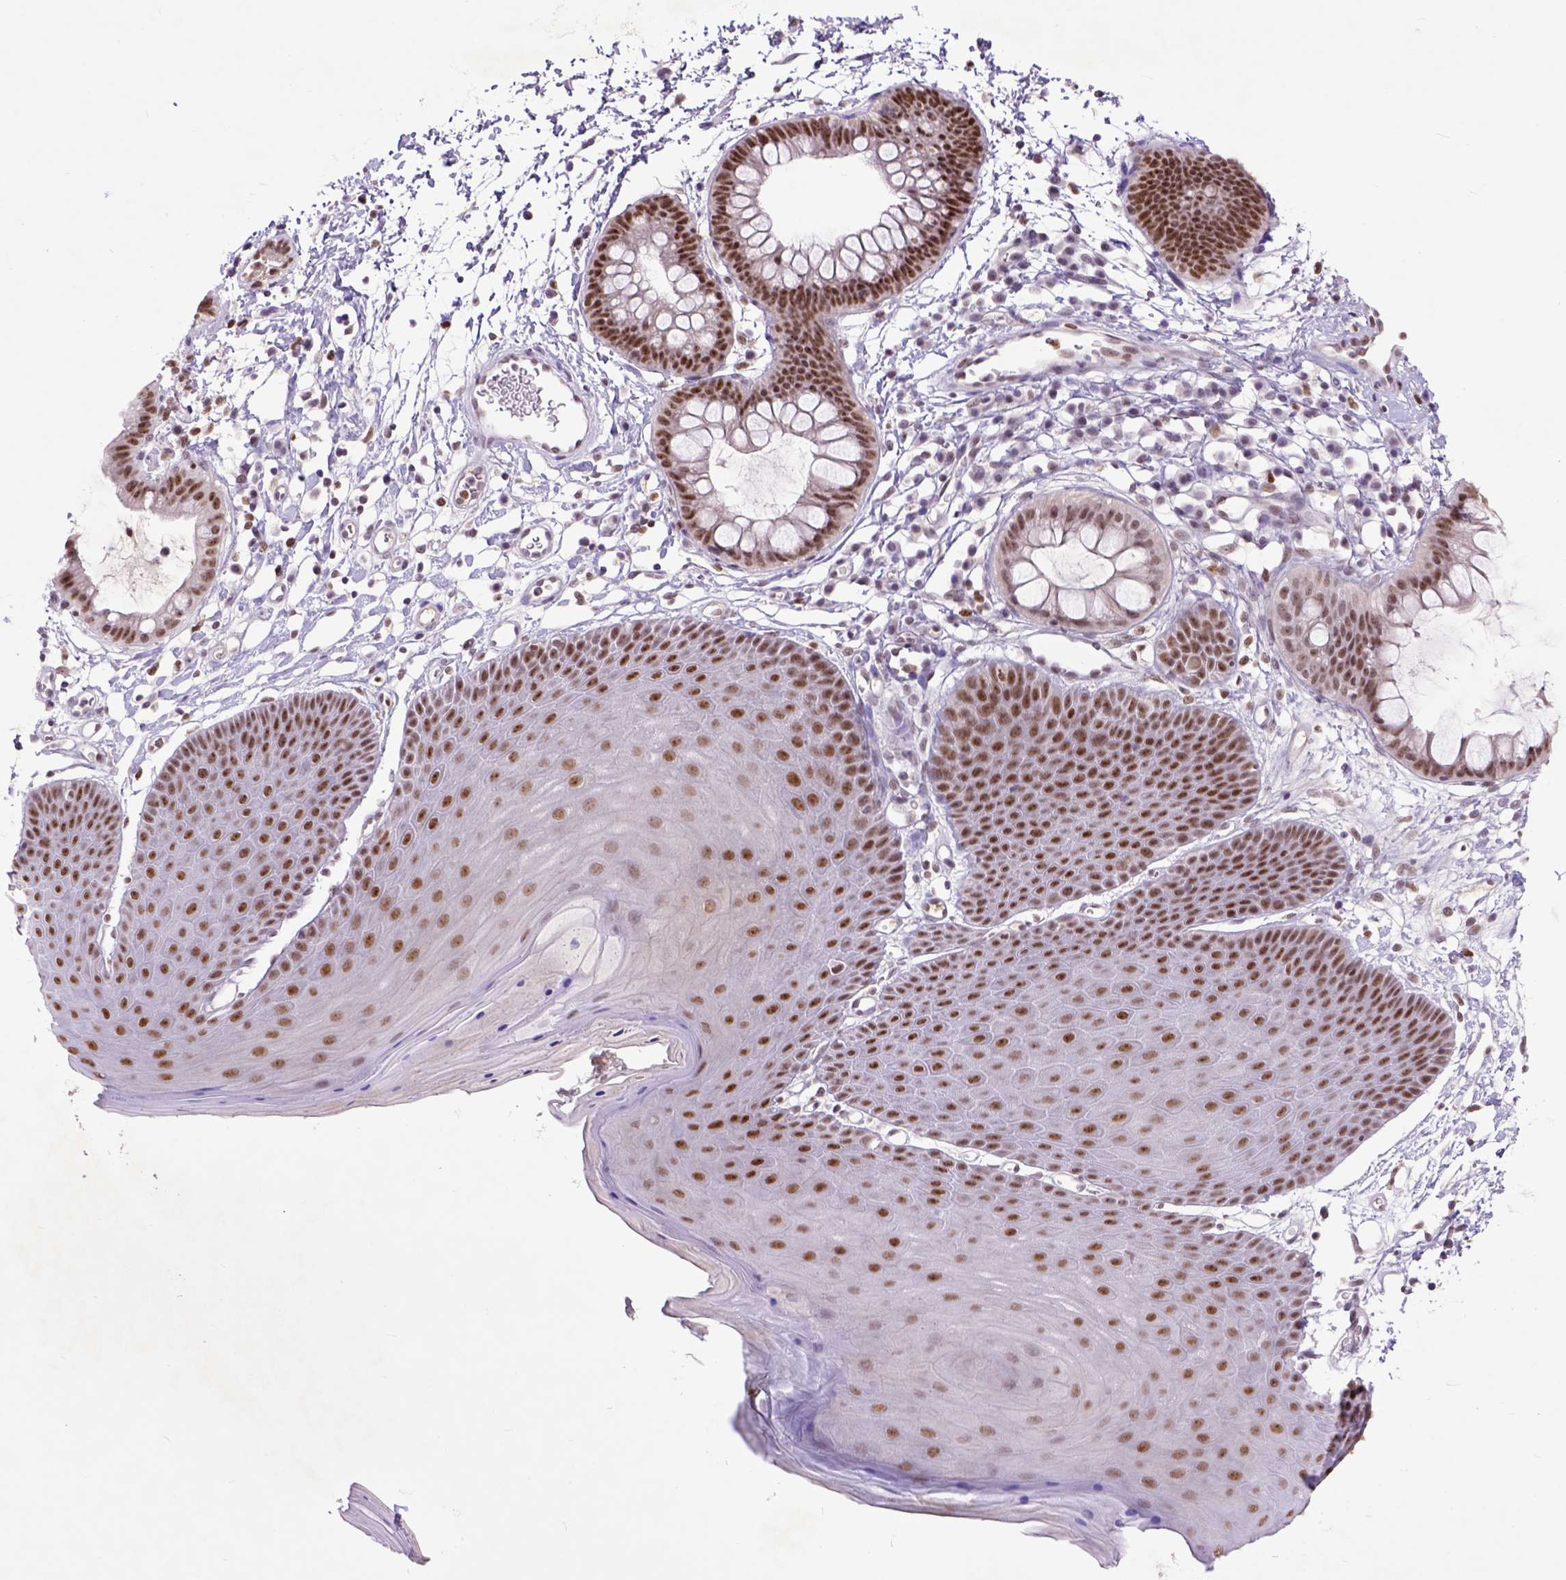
{"staining": {"intensity": "moderate", "quantity": ">75%", "location": "nuclear"}, "tissue": "skin", "cell_type": "Epidermal cells", "image_type": "normal", "snomed": [{"axis": "morphology", "description": "Normal tissue, NOS"}, {"axis": "topography", "description": "Anal"}], "caption": "Normal skin exhibits moderate nuclear expression in approximately >75% of epidermal cells, visualized by immunohistochemistry.", "gene": "RCC2", "patient": {"sex": "male", "age": 53}}